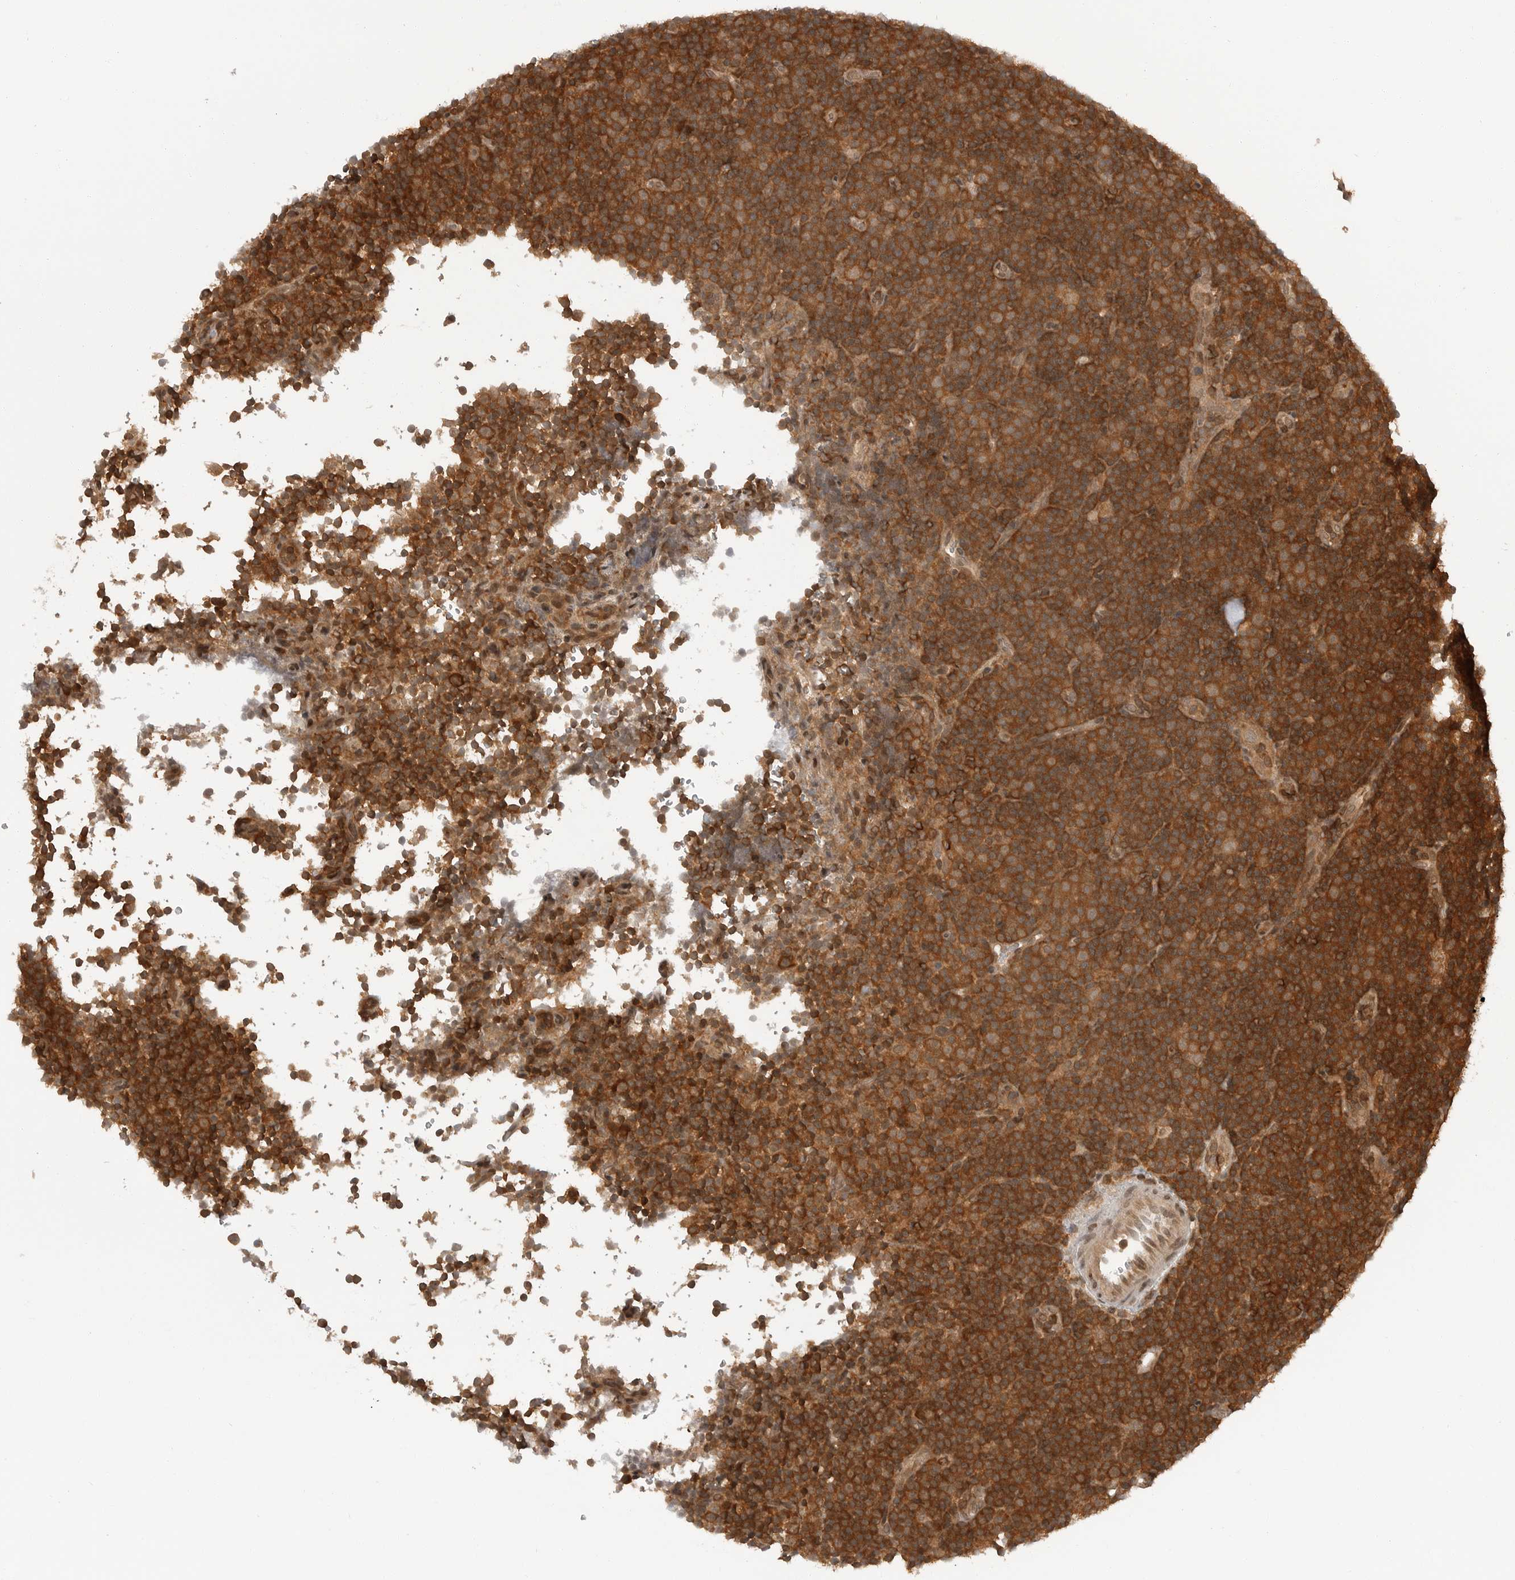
{"staining": {"intensity": "strong", "quantity": ">75%", "location": "cytoplasmic/membranous"}, "tissue": "lymphoma", "cell_type": "Tumor cells", "image_type": "cancer", "snomed": [{"axis": "morphology", "description": "Malignant lymphoma, non-Hodgkin's type, Low grade"}, {"axis": "topography", "description": "Lymph node"}], "caption": "Brown immunohistochemical staining in malignant lymphoma, non-Hodgkin's type (low-grade) displays strong cytoplasmic/membranous expression in about >75% of tumor cells.", "gene": "SZRD1", "patient": {"sex": "female", "age": 67}}